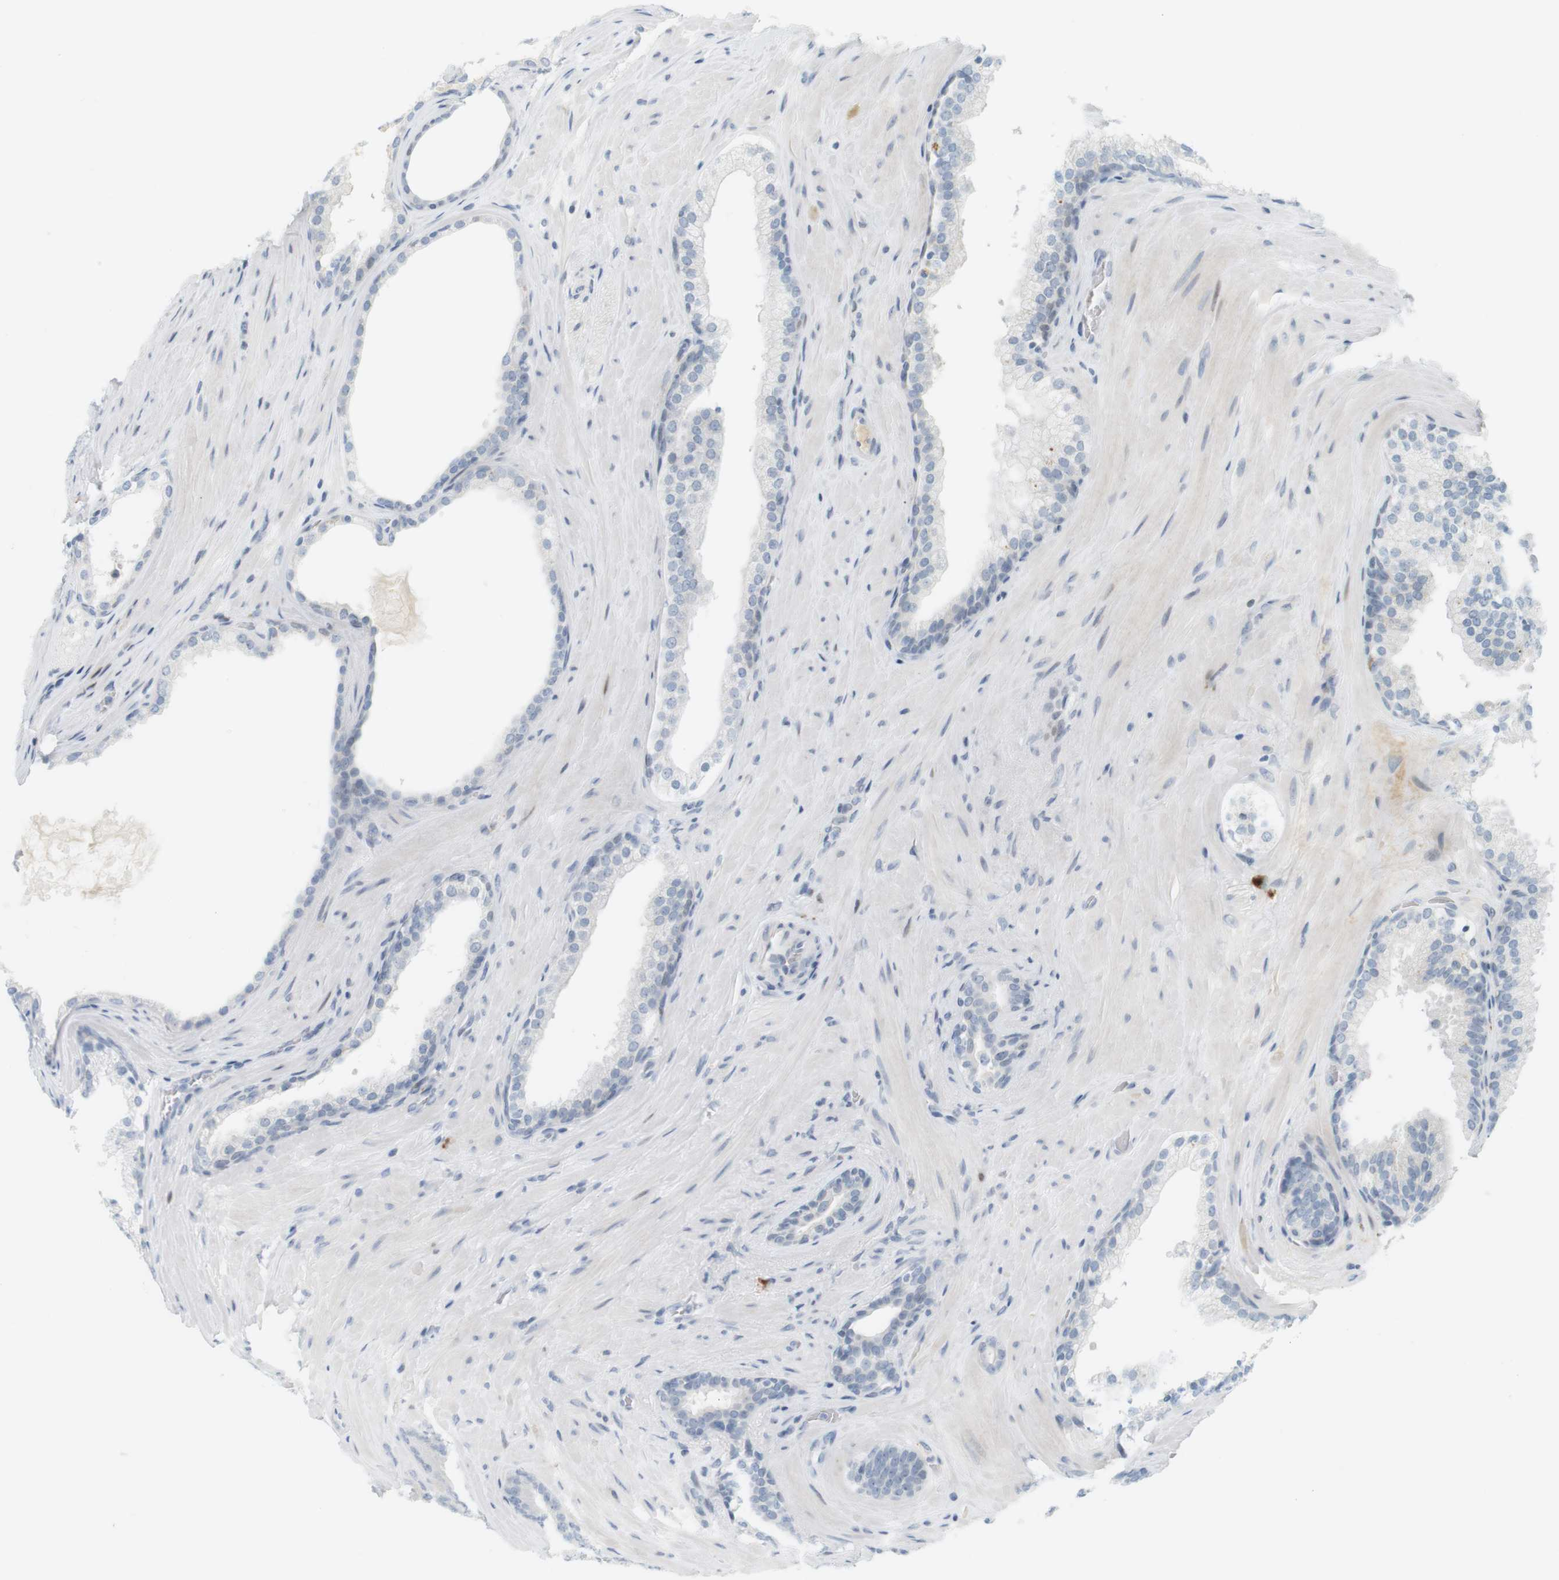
{"staining": {"intensity": "negative", "quantity": "none", "location": "none"}, "tissue": "prostate cancer", "cell_type": "Tumor cells", "image_type": "cancer", "snomed": [{"axis": "morphology", "description": "Adenocarcinoma, High grade"}, {"axis": "topography", "description": "Prostate"}], "caption": "Tumor cells are negative for protein expression in human high-grade adenocarcinoma (prostate).", "gene": "DMC1", "patient": {"sex": "male", "age": 60}}